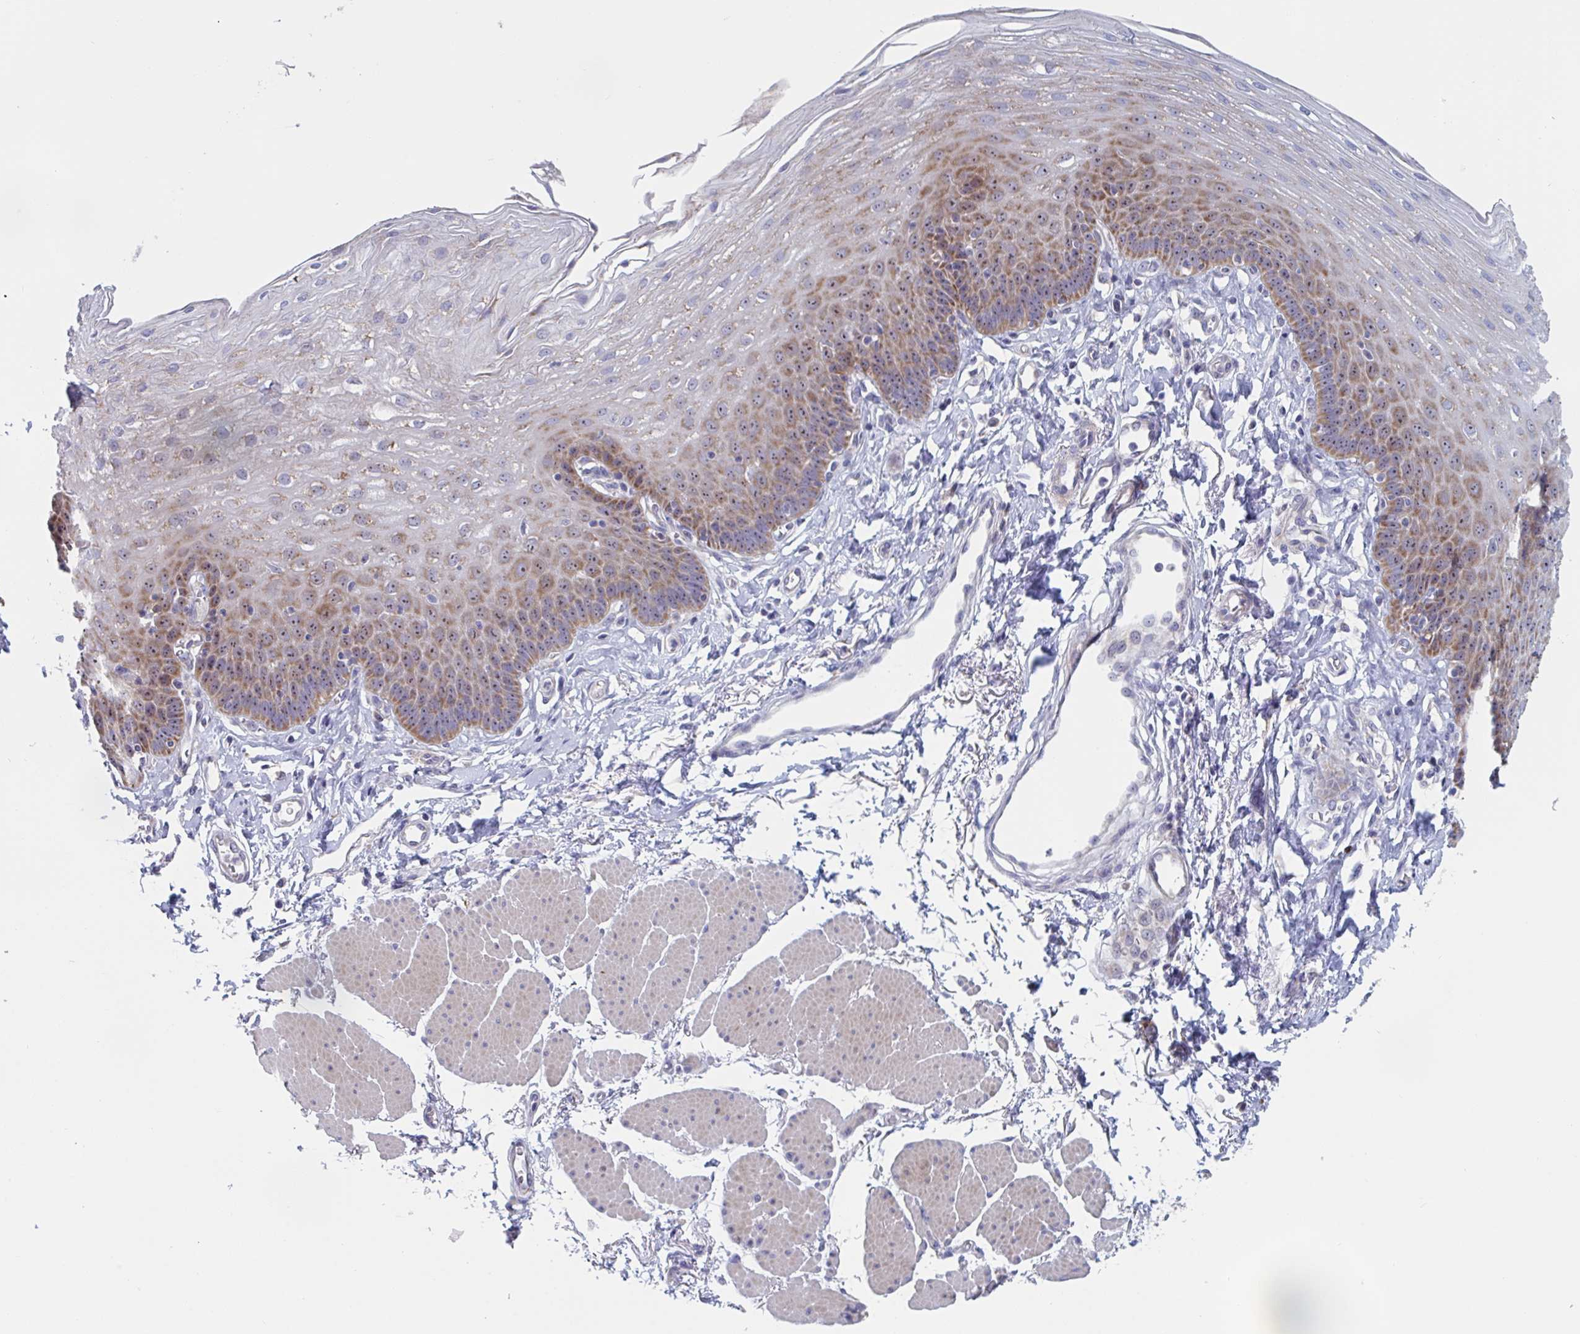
{"staining": {"intensity": "moderate", "quantity": "25%-75%", "location": "cytoplasmic/membranous,nuclear"}, "tissue": "esophagus", "cell_type": "Squamous epithelial cells", "image_type": "normal", "snomed": [{"axis": "morphology", "description": "Normal tissue, NOS"}, {"axis": "topography", "description": "Esophagus"}], "caption": "Human esophagus stained with a brown dye demonstrates moderate cytoplasmic/membranous,nuclear positive expression in approximately 25%-75% of squamous epithelial cells.", "gene": "MRPL53", "patient": {"sex": "female", "age": 81}}